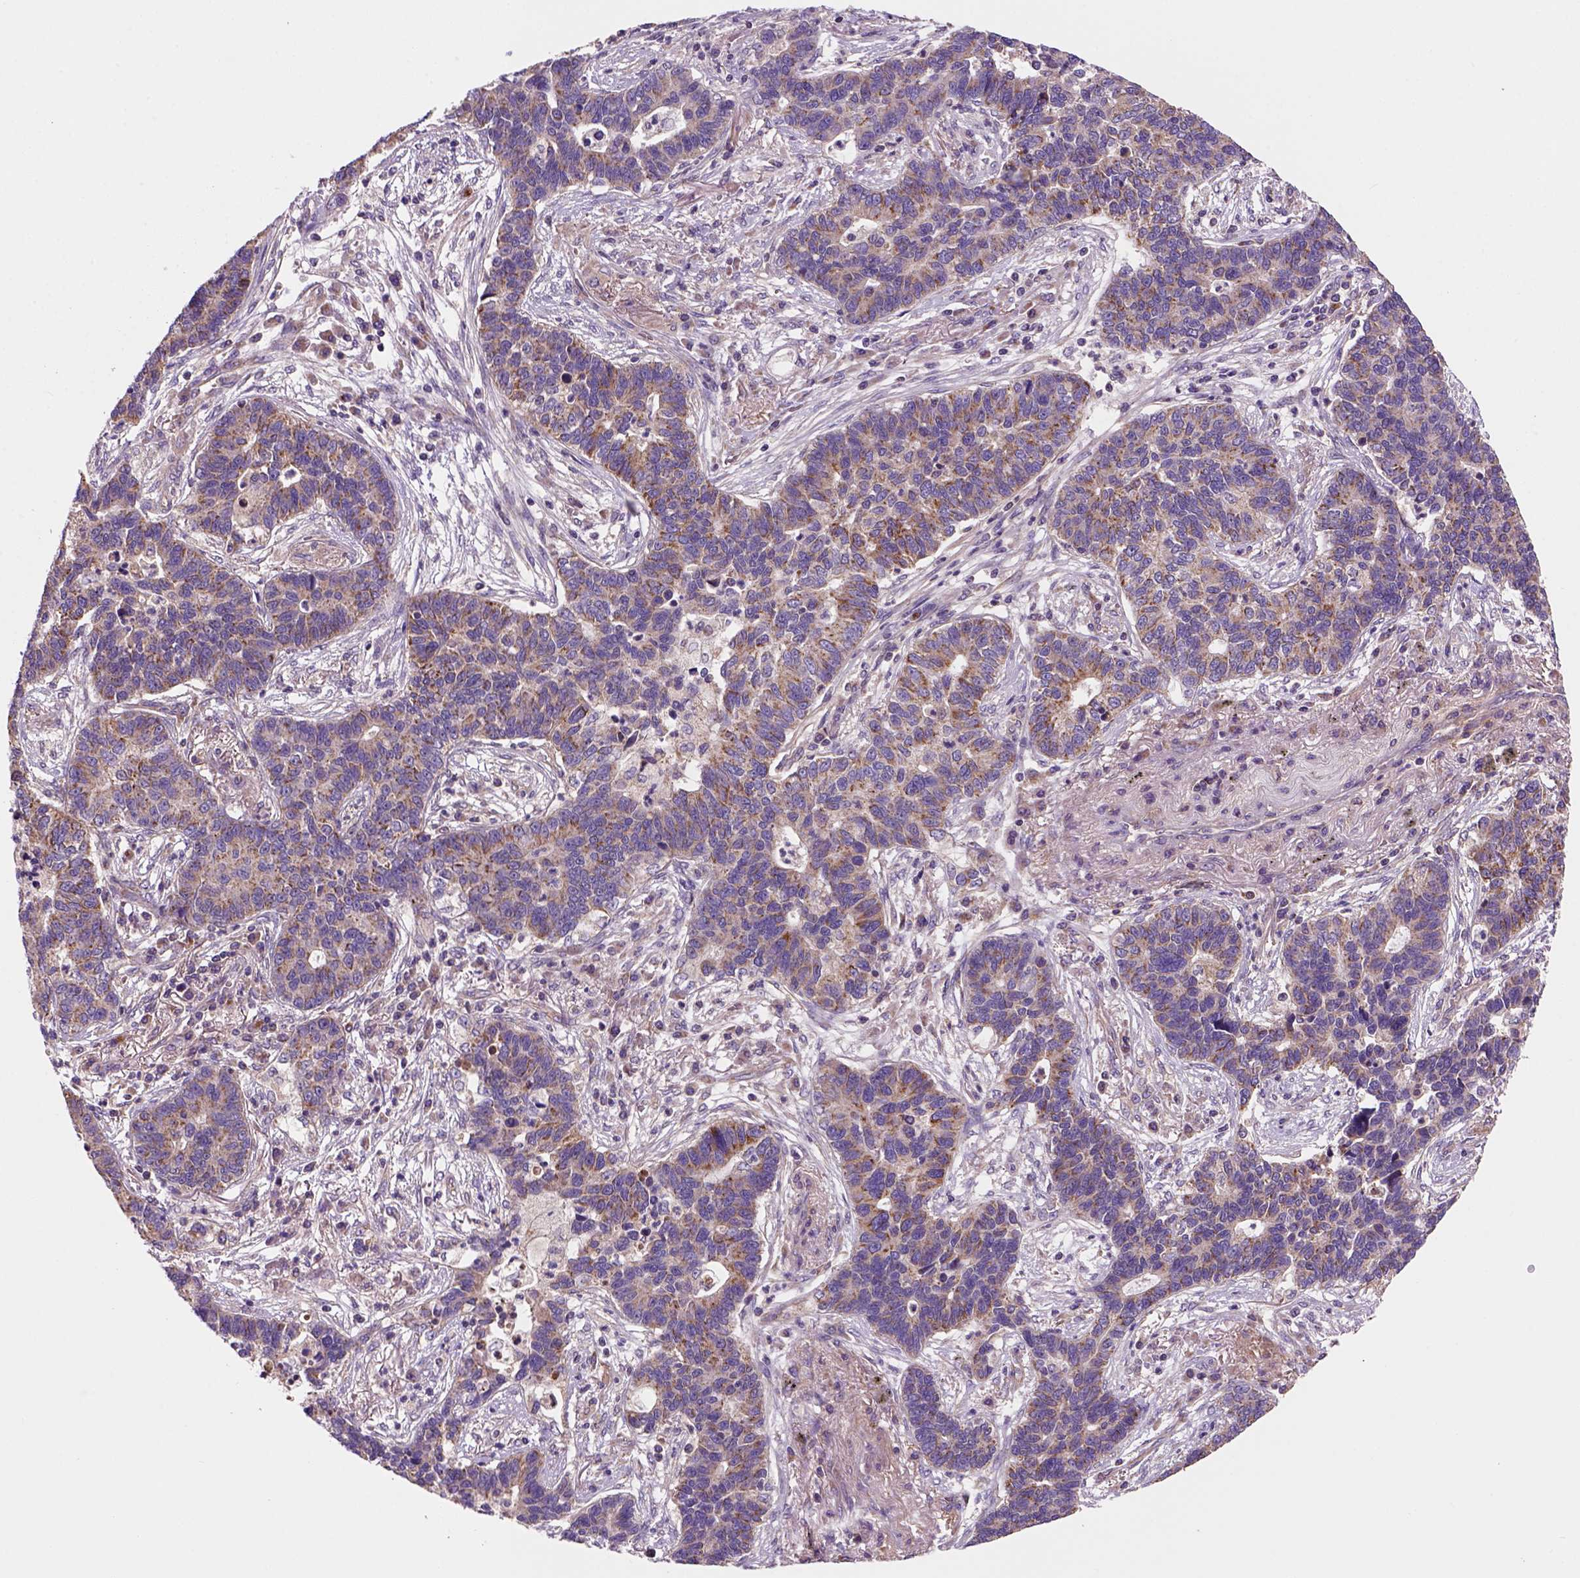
{"staining": {"intensity": "moderate", "quantity": "<25%", "location": "cytoplasmic/membranous"}, "tissue": "lung cancer", "cell_type": "Tumor cells", "image_type": "cancer", "snomed": [{"axis": "morphology", "description": "Adenocarcinoma, NOS"}, {"axis": "topography", "description": "Lung"}], "caption": "Protein expression analysis of adenocarcinoma (lung) demonstrates moderate cytoplasmic/membranous staining in about <25% of tumor cells.", "gene": "WARS2", "patient": {"sex": "female", "age": 57}}